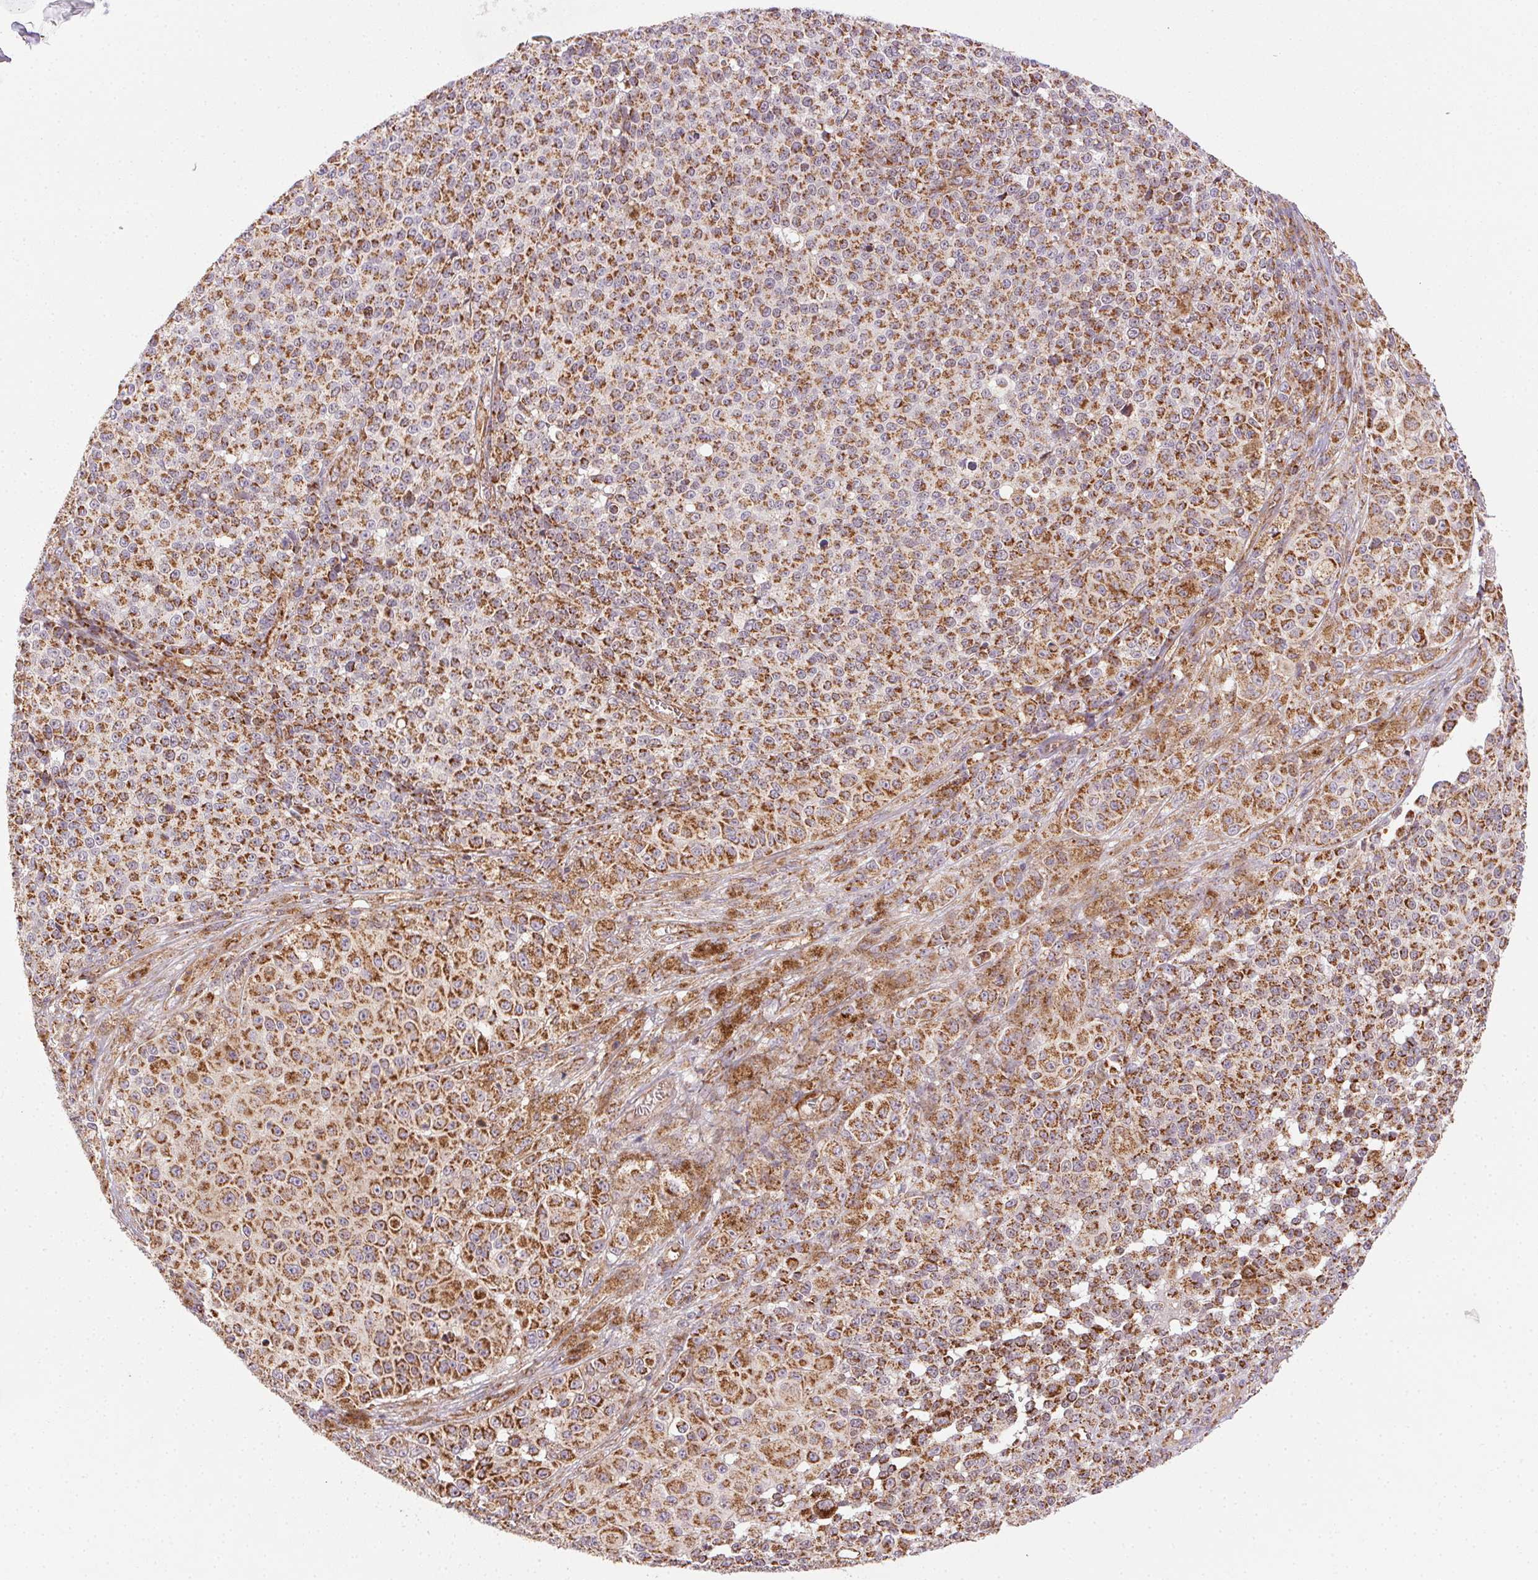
{"staining": {"intensity": "strong", "quantity": ">75%", "location": "cytoplasmic/membranous"}, "tissue": "melanoma", "cell_type": "Tumor cells", "image_type": "cancer", "snomed": [{"axis": "morphology", "description": "Malignant melanoma, NOS"}, {"axis": "topography", "description": "Skin"}], "caption": "There is high levels of strong cytoplasmic/membranous expression in tumor cells of melanoma, as demonstrated by immunohistochemical staining (brown color).", "gene": "CLPB", "patient": {"sex": "female", "age": 58}}